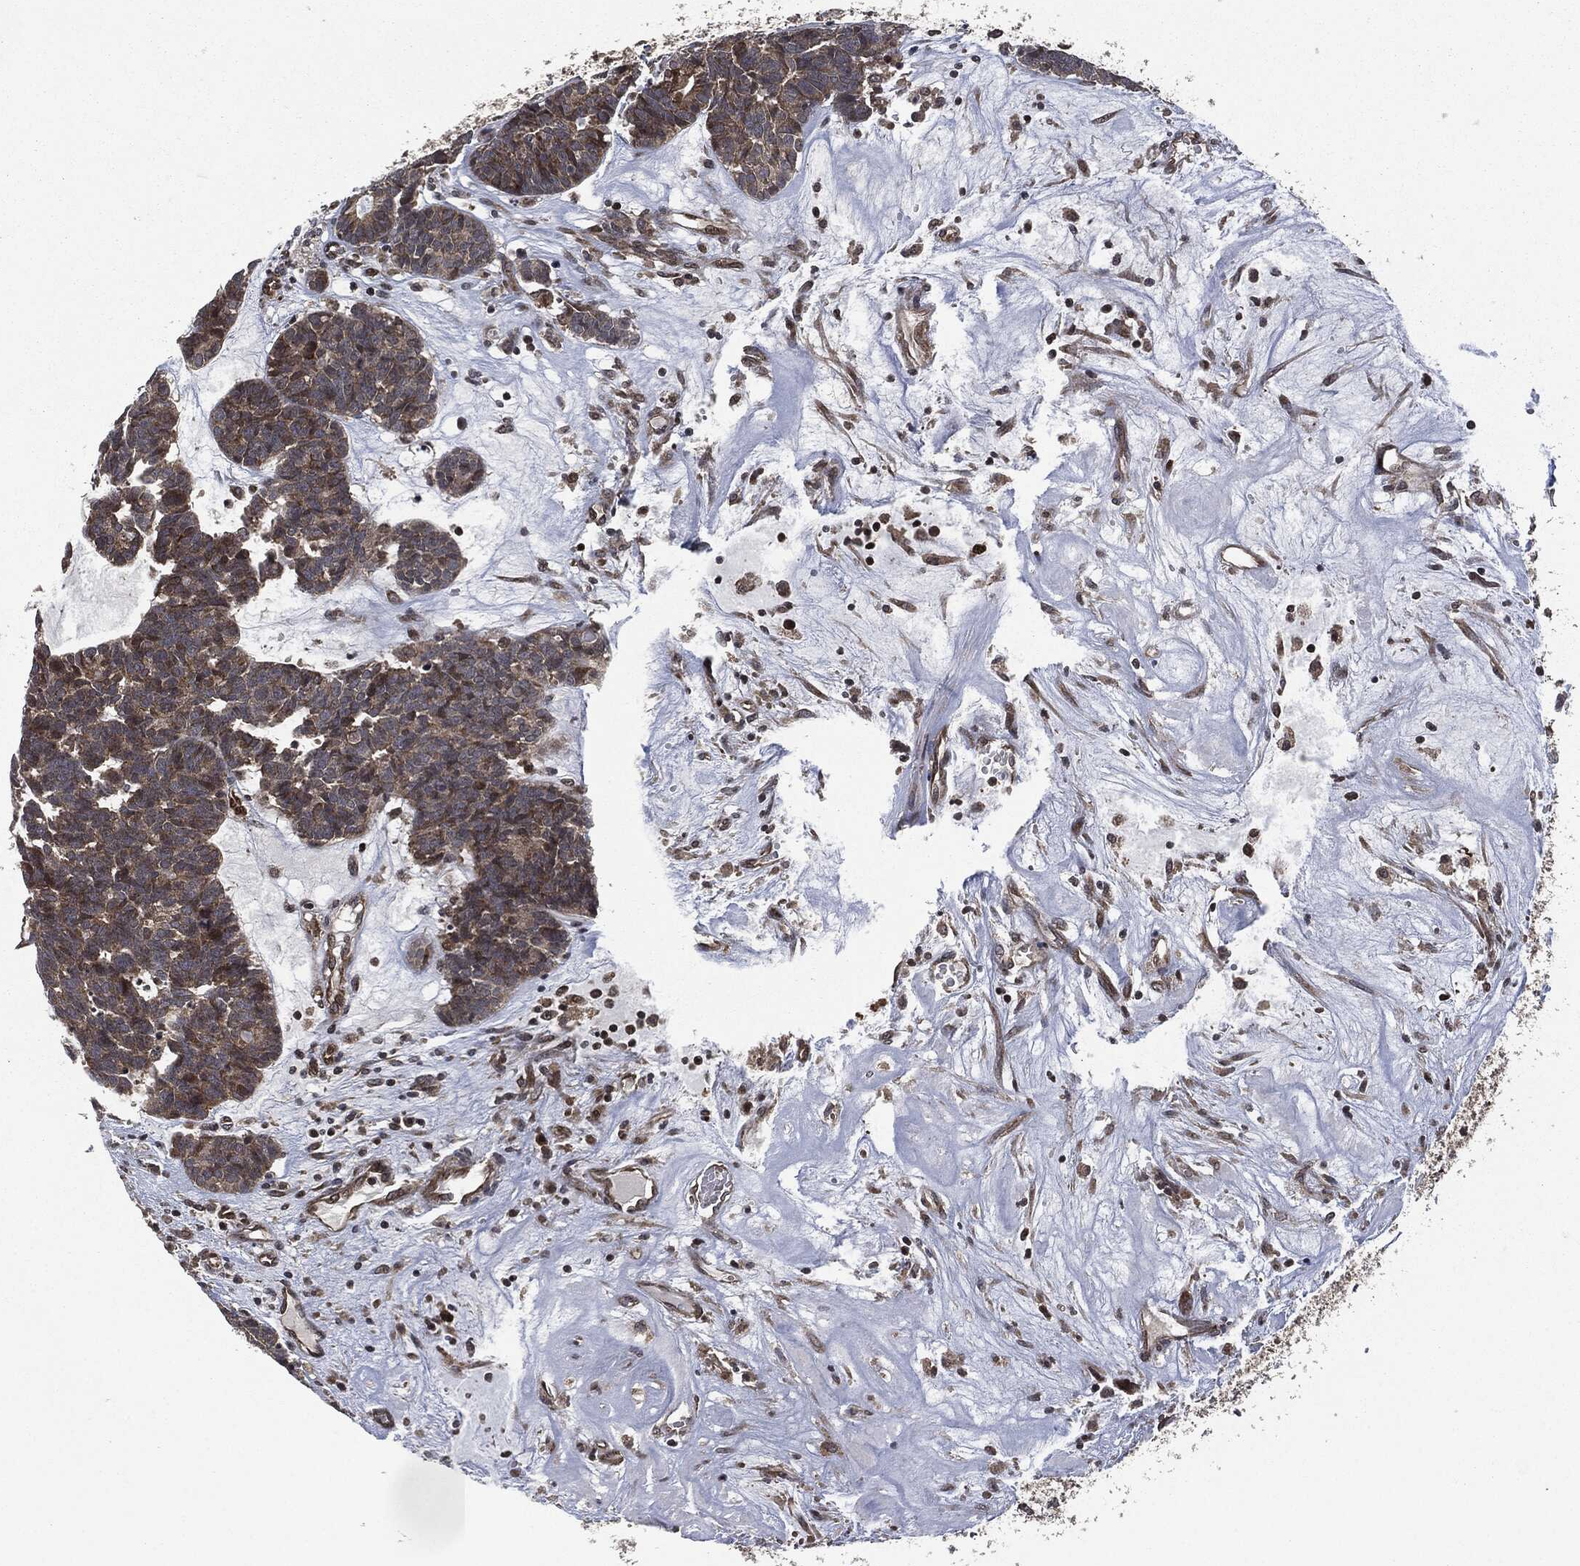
{"staining": {"intensity": "strong", "quantity": "25%-75%", "location": "cytoplasmic/membranous"}, "tissue": "head and neck cancer", "cell_type": "Tumor cells", "image_type": "cancer", "snomed": [{"axis": "morphology", "description": "Adenocarcinoma, NOS"}, {"axis": "topography", "description": "Head-Neck"}], "caption": "A micrograph showing strong cytoplasmic/membranous staining in about 25%-75% of tumor cells in head and neck cancer (adenocarcinoma), as visualized by brown immunohistochemical staining.", "gene": "HRAS", "patient": {"sex": "female", "age": 81}}